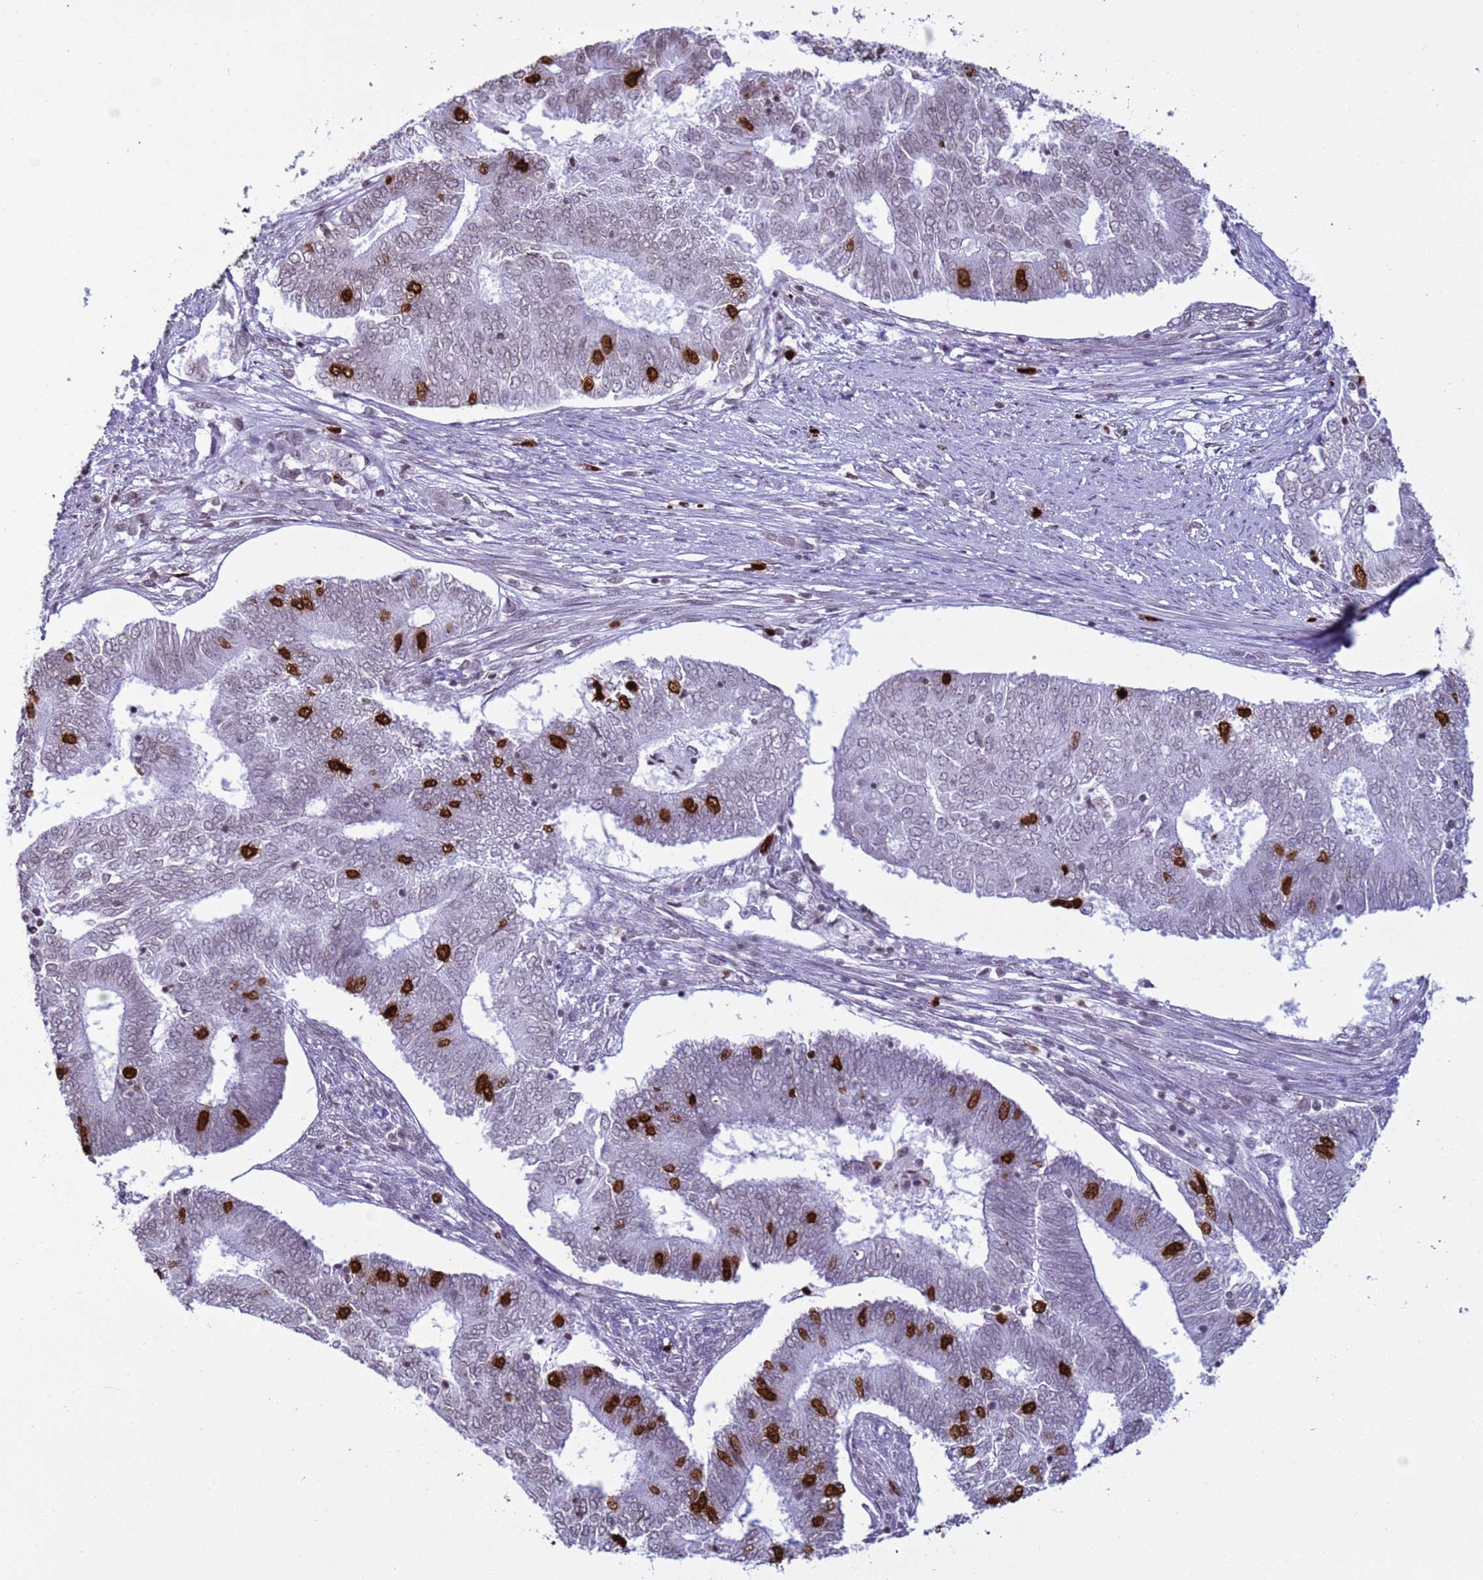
{"staining": {"intensity": "strong", "quantity": "<25%", "location": "nuclear"}, "tissue": "endometrial cancer", "cell_type": "Tumor cells", "image_type": "cancer", "snomed": [{"axis": "morphology", "description": "Adenocarcinoma, NOS"}, {"axis": "topography", "description": "Endometrium"}], "caption": "Immunohistochemical staining of human adenocarcinoma (endometrial) shows medium levels of strong nuclear positivity in about <25% of tumor cells.", "gene": "H4C8", "patient": {"sex": "female", "age": 62}}